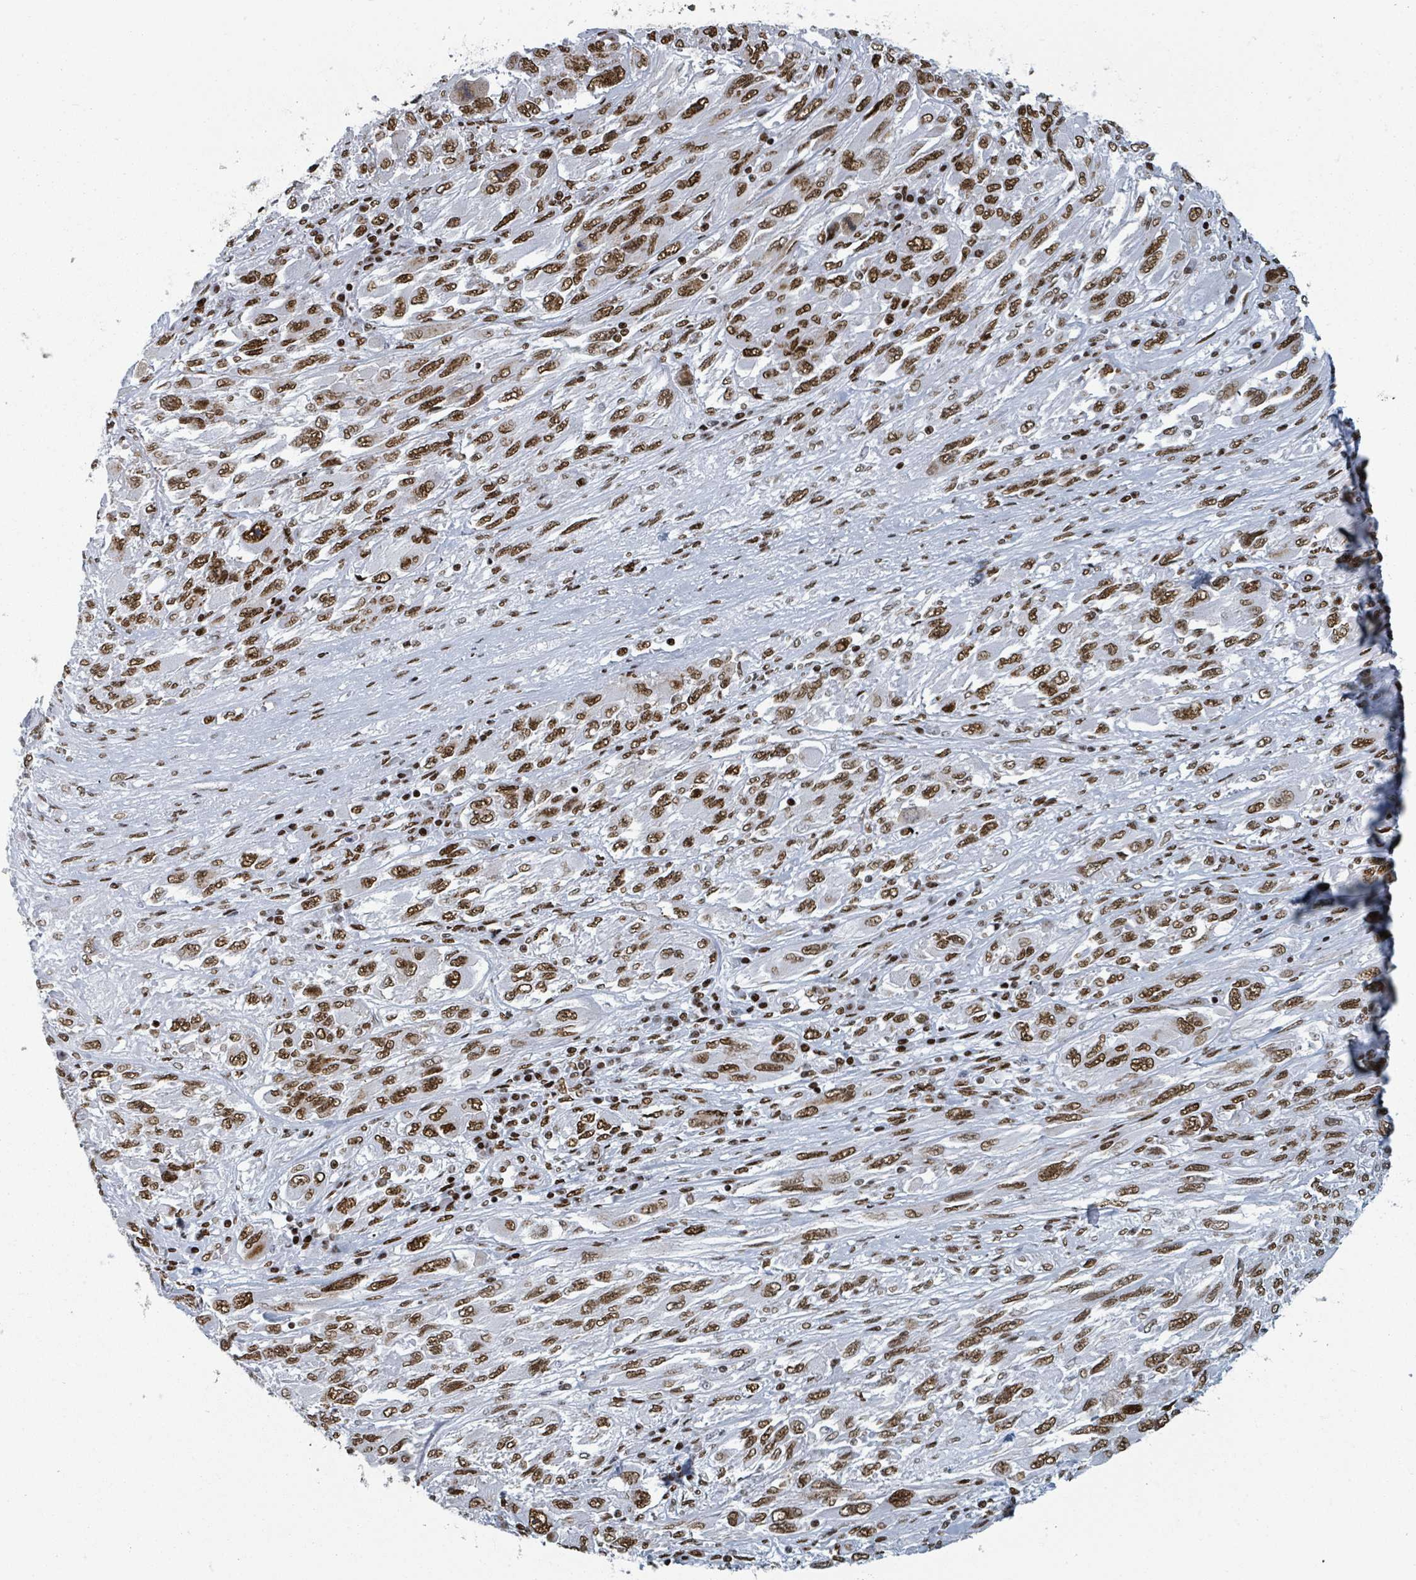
{"staining": {"intensity": "moderate", "quantity": ">75%", "location": "nuclear"}, "tissue": "melanoma", "cell_type": "Tumor cells", "image_type": "cancer", "snomed": [{"axis": "morphology", "description": "Malignant melanoma, NOS"}, {"axis": "topography", "description": "Skin"}], "caption": "Protein analysis of melanoma tissue shows moderate nuclear staining in about >75% of tumor cells.", "gene": "DHX16", "patient": {"sex": "female", "age": 91}}